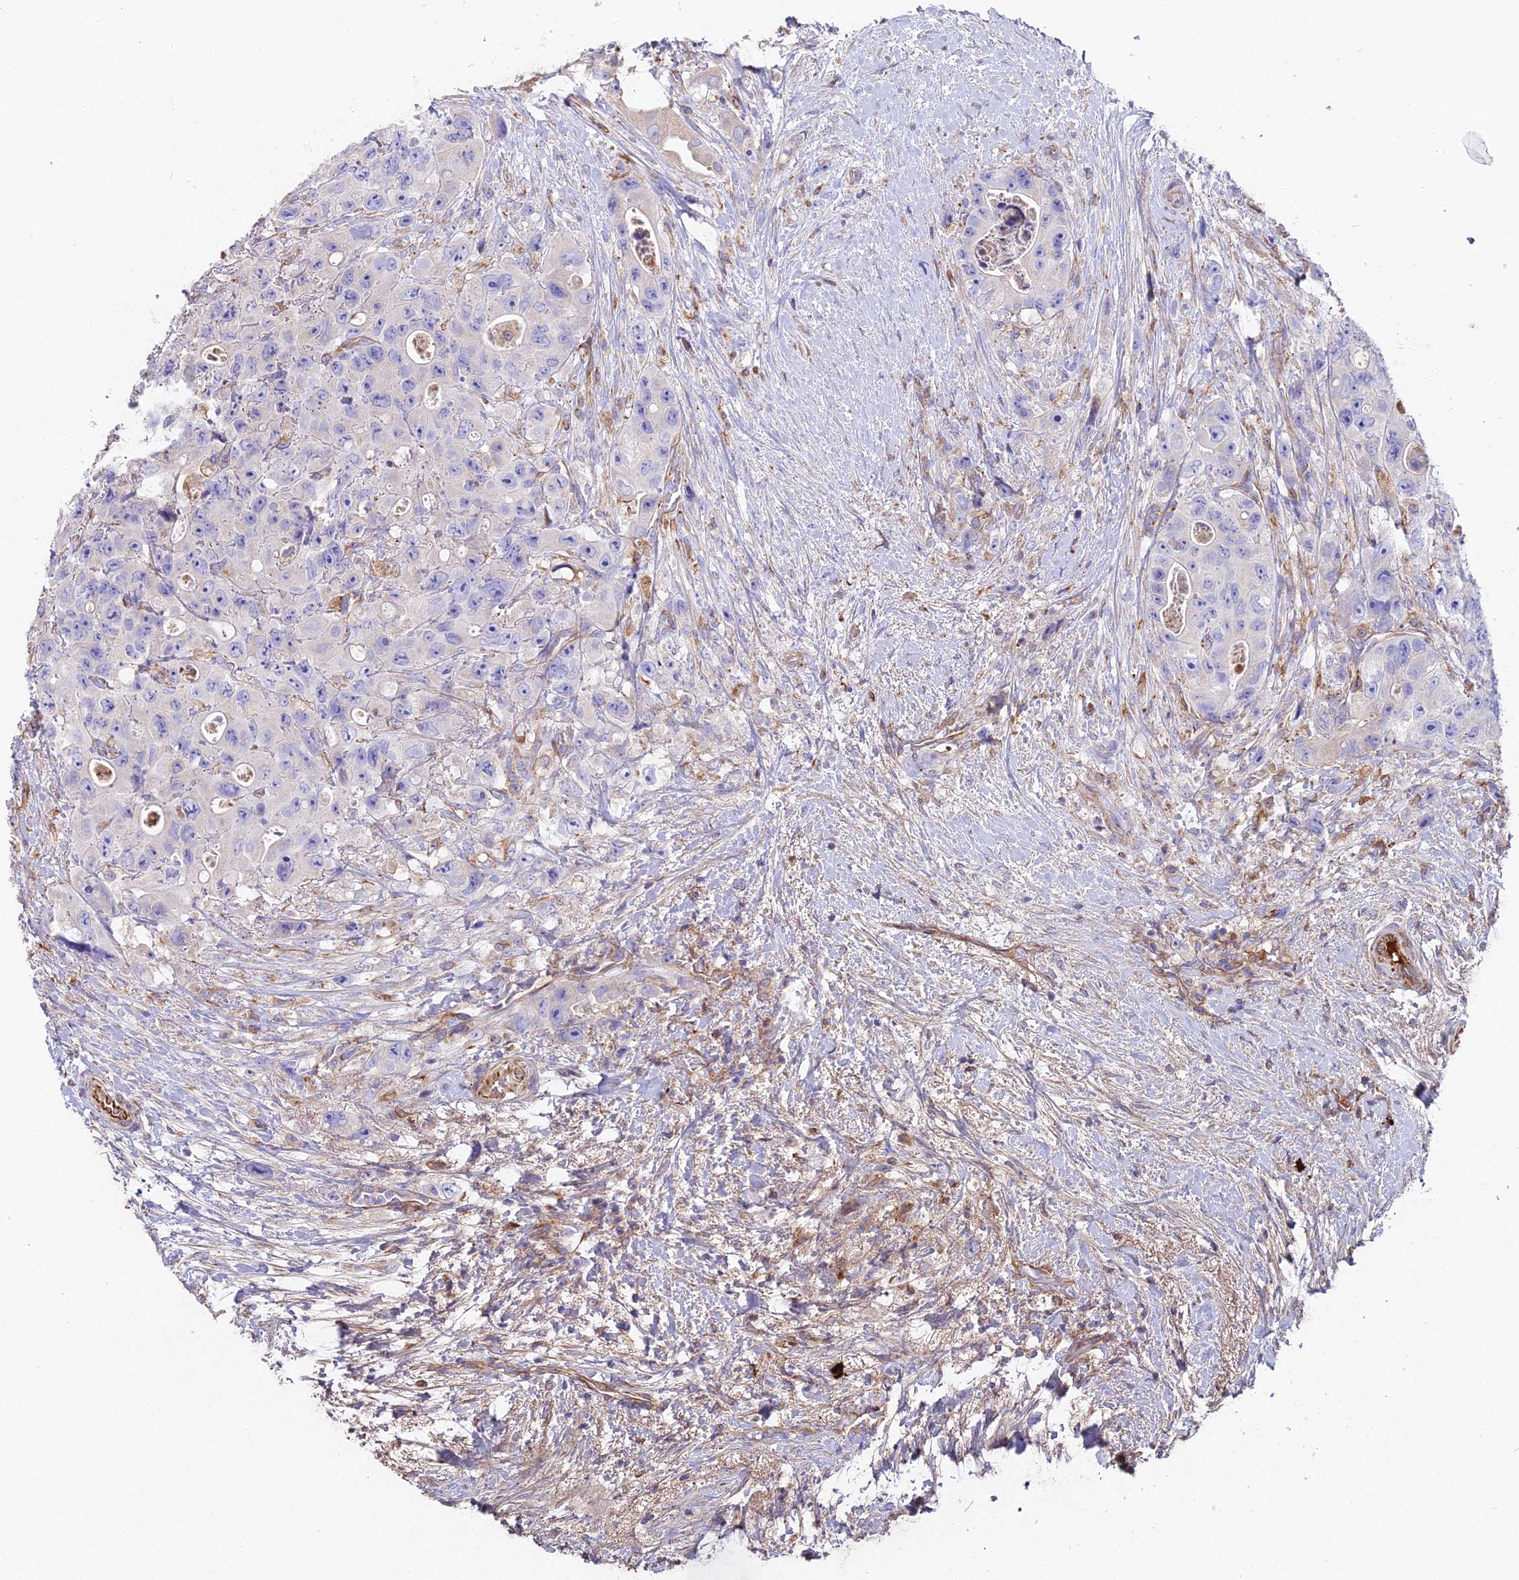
{"staining": {"intensity": "negative", "quantity": "none", "location": "none"}, "tissue": "colorectal cancer", "cell_type": "Tumor cells", "image_type": "cancer", "snomed": [{"axis": "morphology", "description": "Adenocarcinoma, NOS"}, {"axis": "topography", "description": "Colon"}], "caption": "High magnification brightfield microscopy of colorectal adenocarcinoma stained with DAB (3,3'-diaminobenzidine) (brown) and counterstained with hematoxylin (blue): tumor cells show no significant positivity.", "gene": "BEX4", "patient": {"sex": "female", "age": 46}}